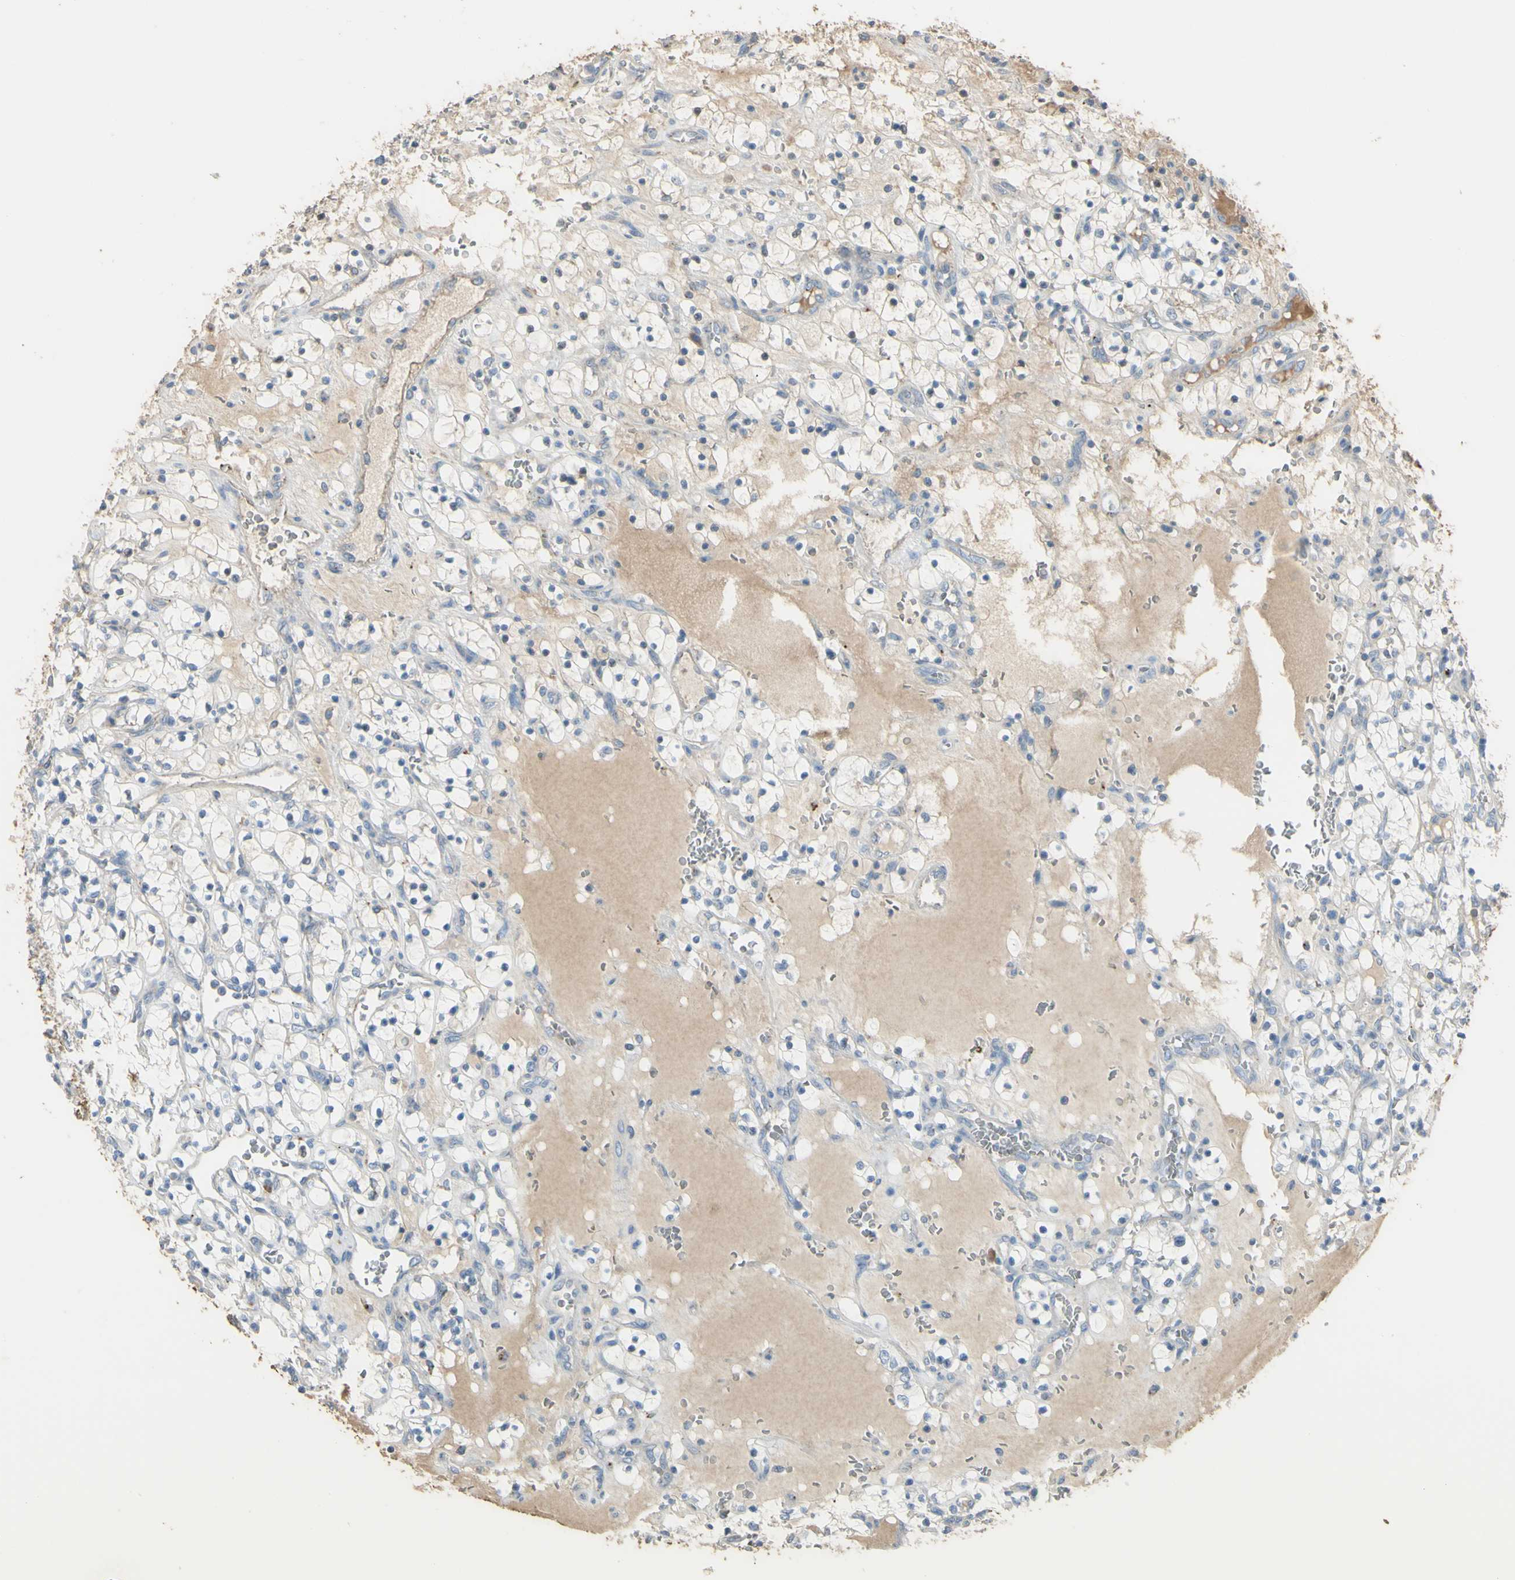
{"staining": {"intensity": "negative", "quantity": "none", "location": "none"}, "tissue": "renal cancer", "cell_type": "Tumor cells", "image_type": "cancer", "snomed": [{"axis": "morphology", "description": "Adenocarcinoma, NOS"}, {"axis": "topography", "description": "Kidney"}], "caption": "A high-resolution photomicrograph shows IHC staining of renal cancer, which reveals no significant staining in tumor cells. (DAB (3,3'-diaminobenzidine) IHC, high magnification).", "gene": "ANGPTL1", "patient": {"sex": "female", "age": 69}}